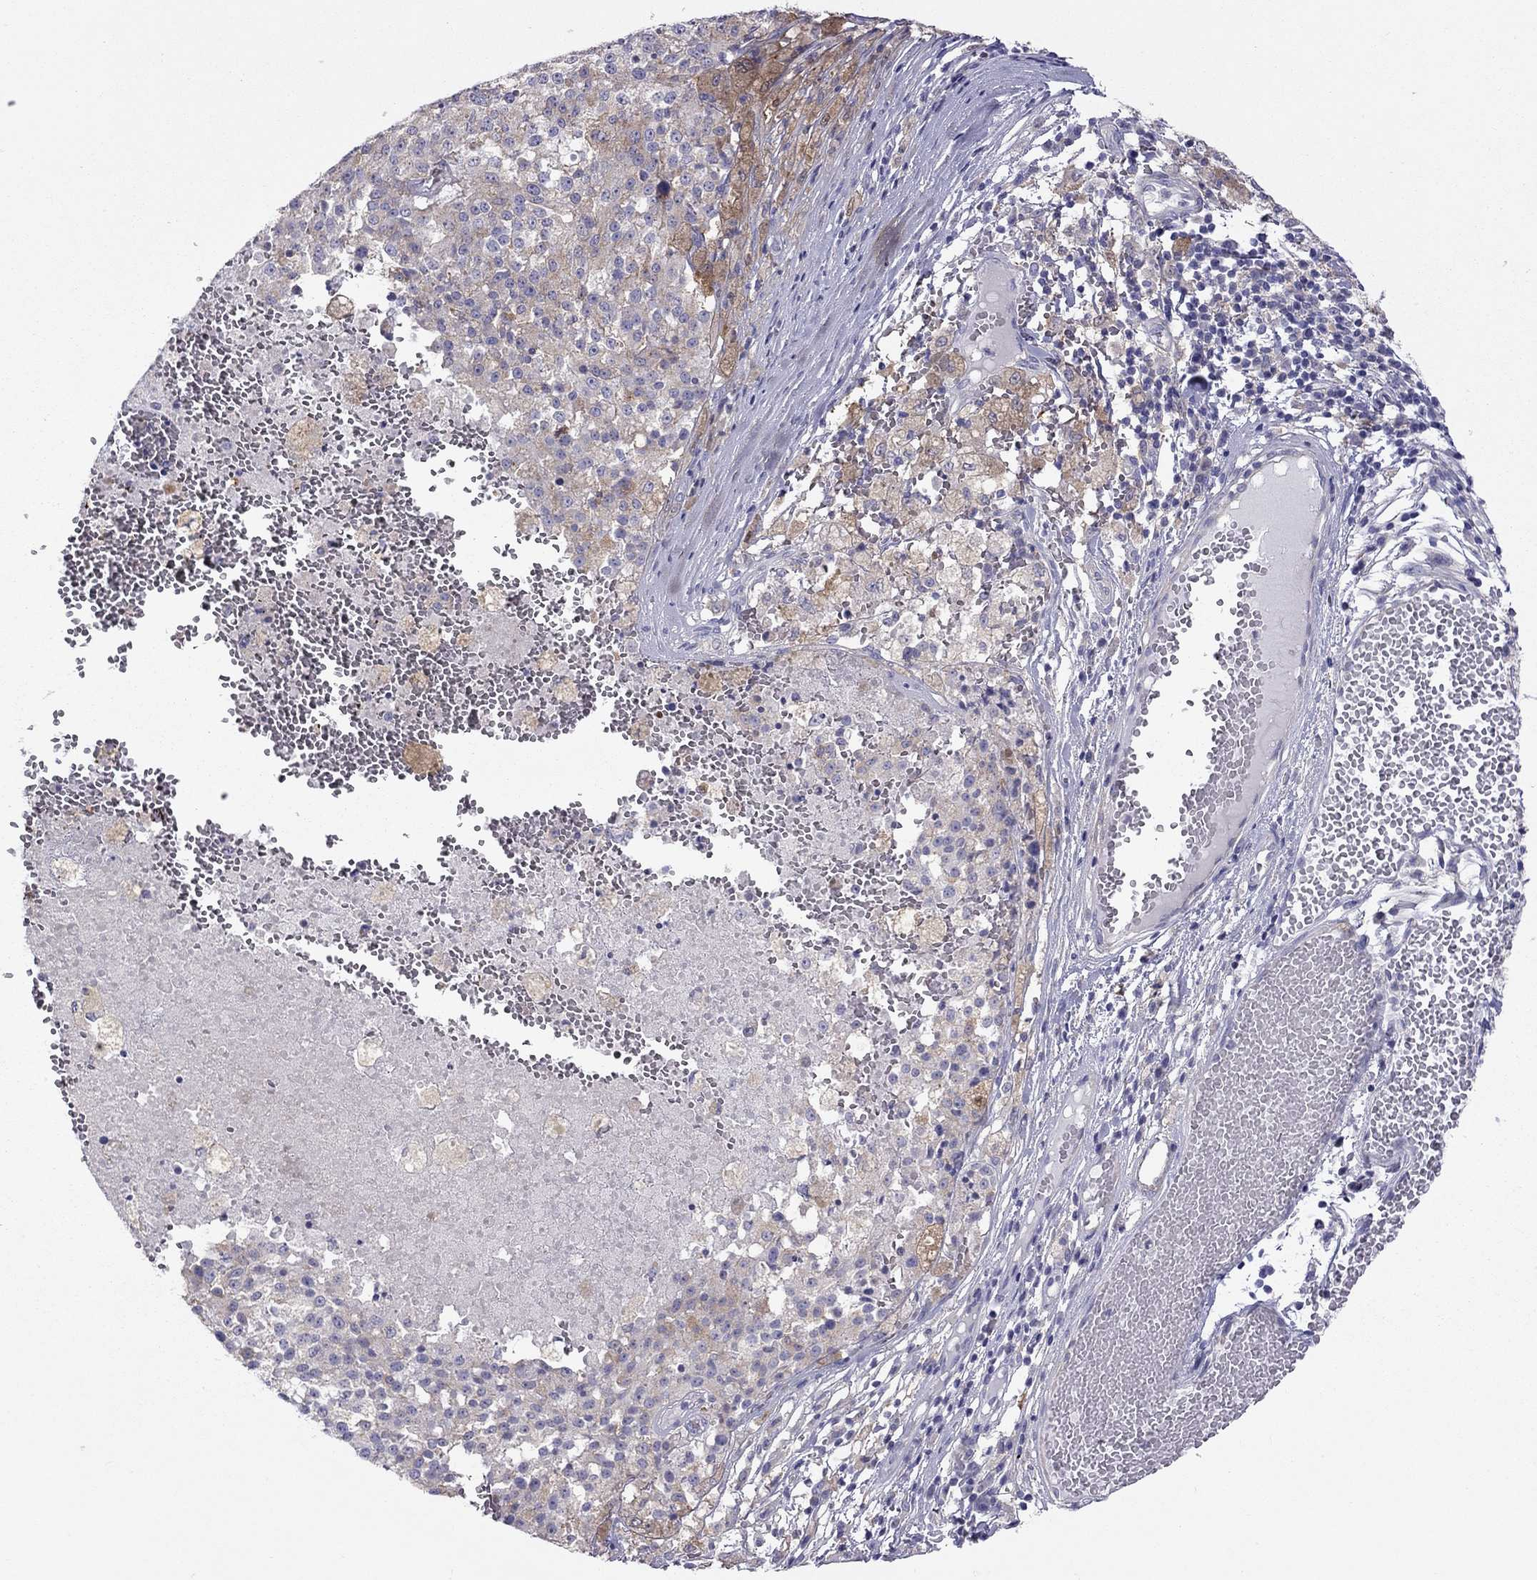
{"staining": {"intensity": "weak", "quantity": "<25%", "location": "cytoplasmic/membranous"}, "tissue": "melanoma", "cell_type": "Tumor cells", "image_type": "cancer", "snomed": [{"axis": "morphology", "description": "Malignant melanoma, Metastatic site"}, {"axis": "topography", "description": "Lymph node"}], "caption": "DAB immunohistochemical staining of melanoma demonstrates no significant positivity in tumor cells. (DAB (3,3'-diaminobenzidine) immunohistochemistry visualized using brightfield microscopy, high magnification).", "gene": "ALOX15B", "patient": {"sex": "female", "age": 64}}